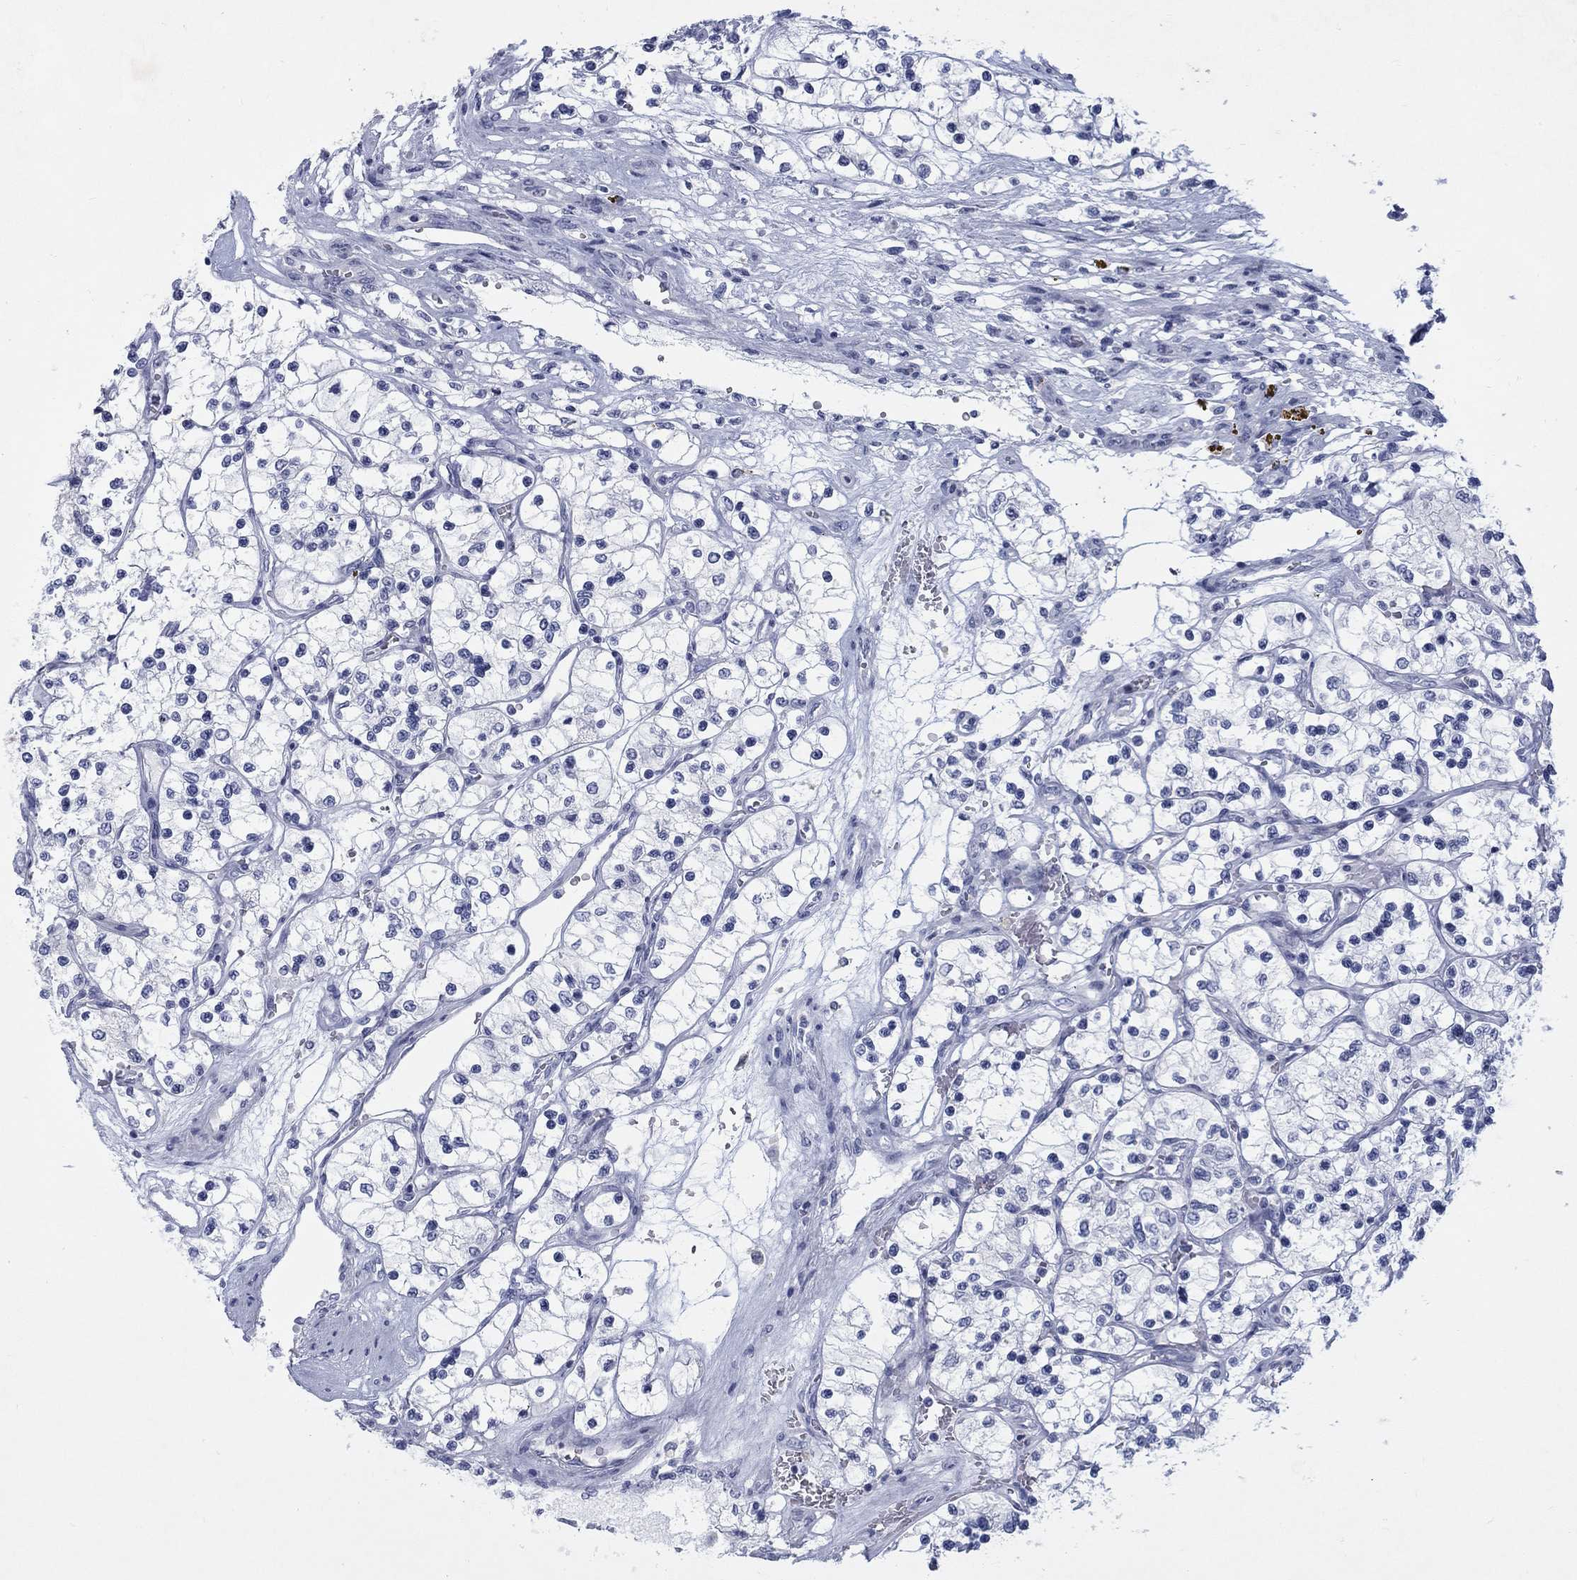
{"staining": {"intensity": "negative", "quantity": "none", "location": "none"}, "tissue": "renal cancer", "cell_type": "Tumor cells", "image_type": "cancer", "snomed": [{"axis": "morphology", "description": "Adenocarcinoma, NOS"}, {"axis": "topography", "description": "Kidney"}], "caption": "Tumor cells are negative for brown protein staining in renal cancer. The staining is performed using DAB (3,3'-diaminobenzidine) brown chromogen with nuclei counter-stained in using hematoxylin.", "gene": "RFTN2", "patient": {"sex": "female", "age": 69}}